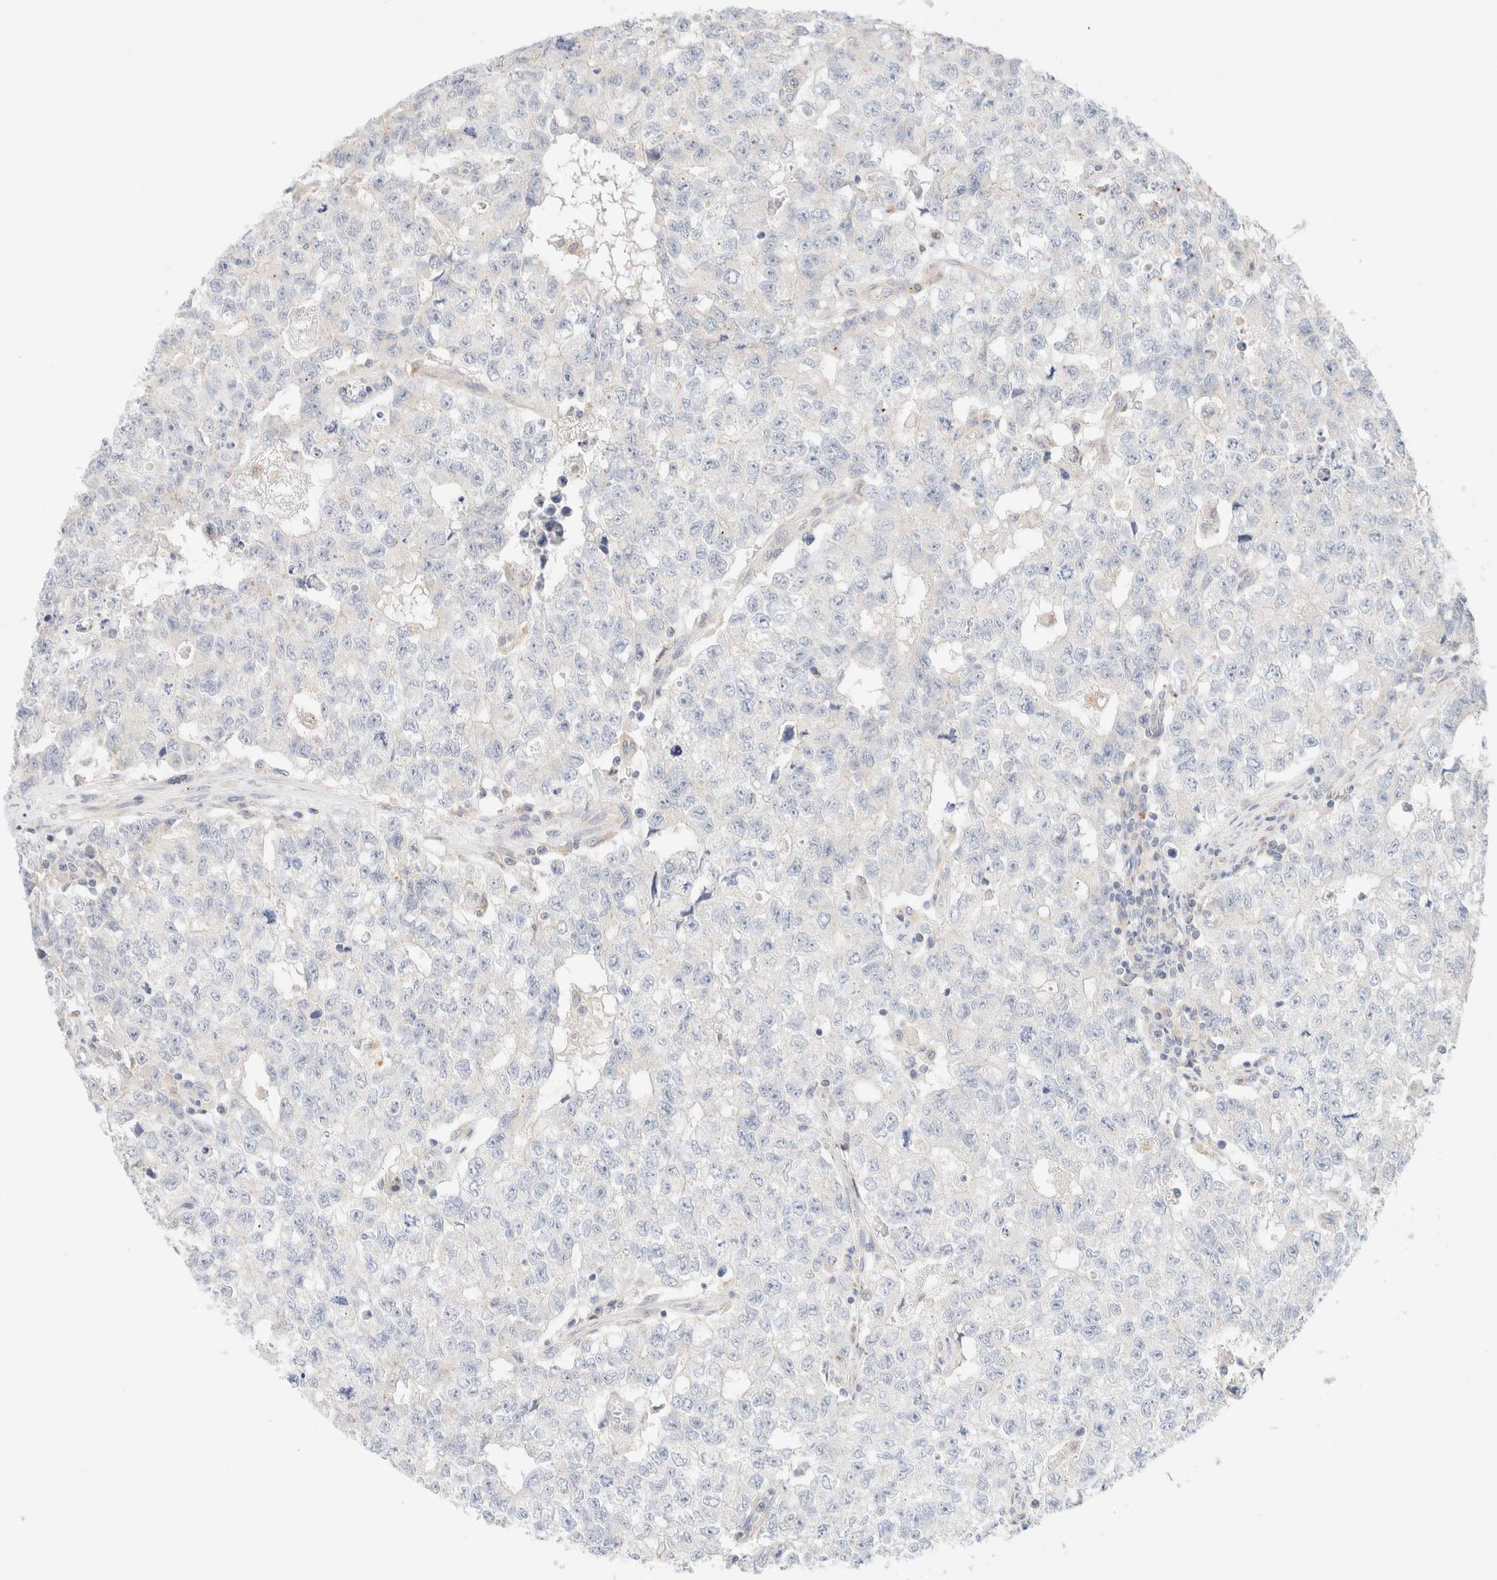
{"staining": {"intensity": "negative", "quantity": "none", "location": "none"}, "tissue": "testis cancer", "cell_type": "Tumor cells", "image_type": "cancer", "snomed": [{"axis": "morphology", "description": "Carcinoma, Embryonal, NOS"}, {"axis": "topography", "description": "Testis"}], "caption": "The immunohistochemistry histopathology image has no significant staining in tumor cells of embryonal carcinoma (testis) tissue.", "gene": "SARM1", "patient": {"sex": "male", "age": 28}}